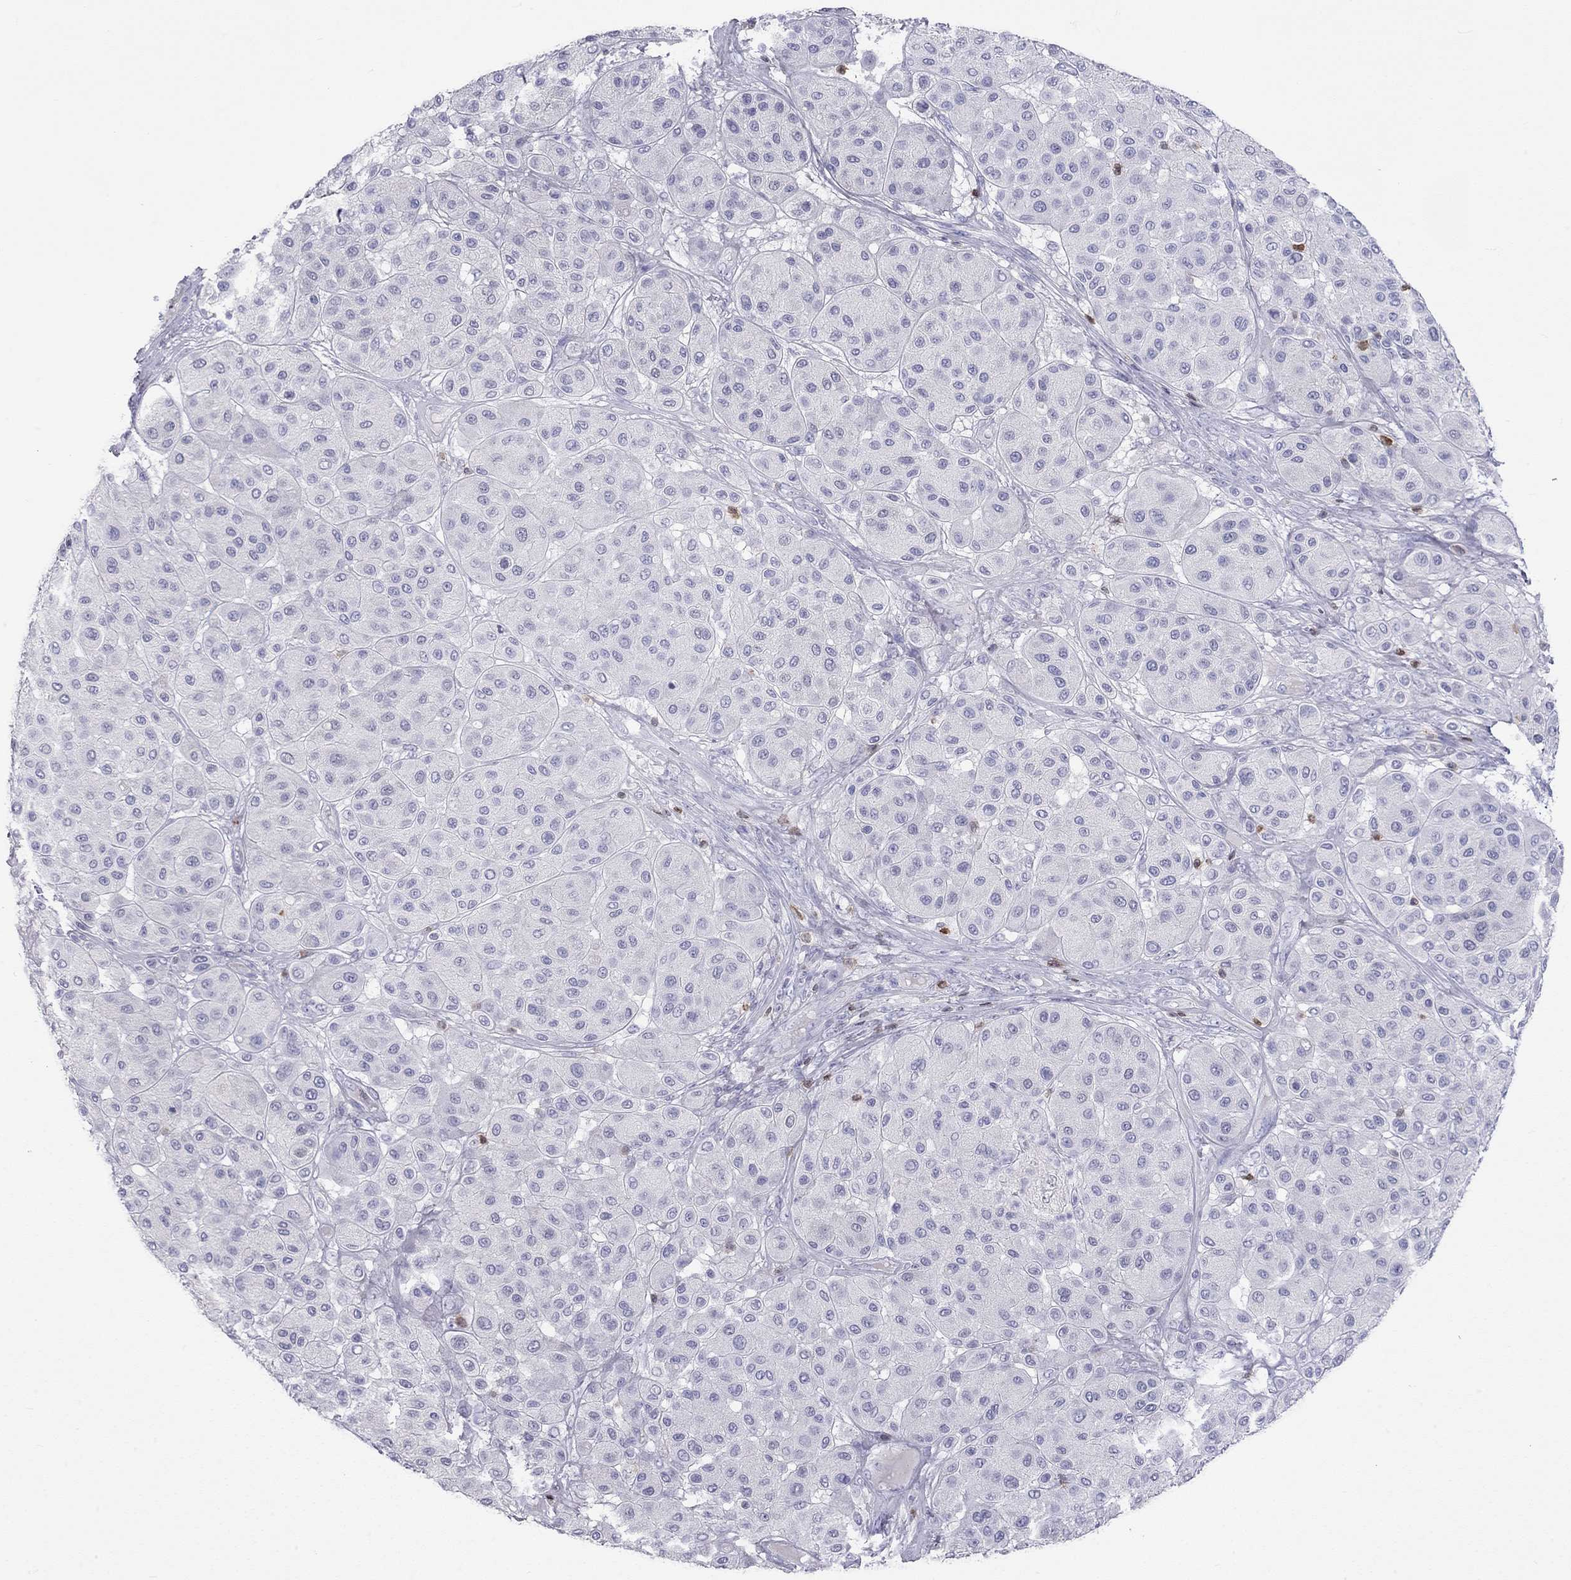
{"staining": {"intensity": "negative", "quantity": "none", "location": "none"}, "tissue": "melanoma", "cell_type": "Tumor cells", "image_type": "cancer", "snomed": [{"axis": "morphology", "description": "Malignant melanoma, Metastatic site"}, {"axis": "topography", "description": "Smooth muscle"}], "caption": "Melanoma stained for a protein using immunohistochemistry reveals no staining tumor cells.", "gene": "SH2D2A", "patient": {"sex": "male", "age": 41}}